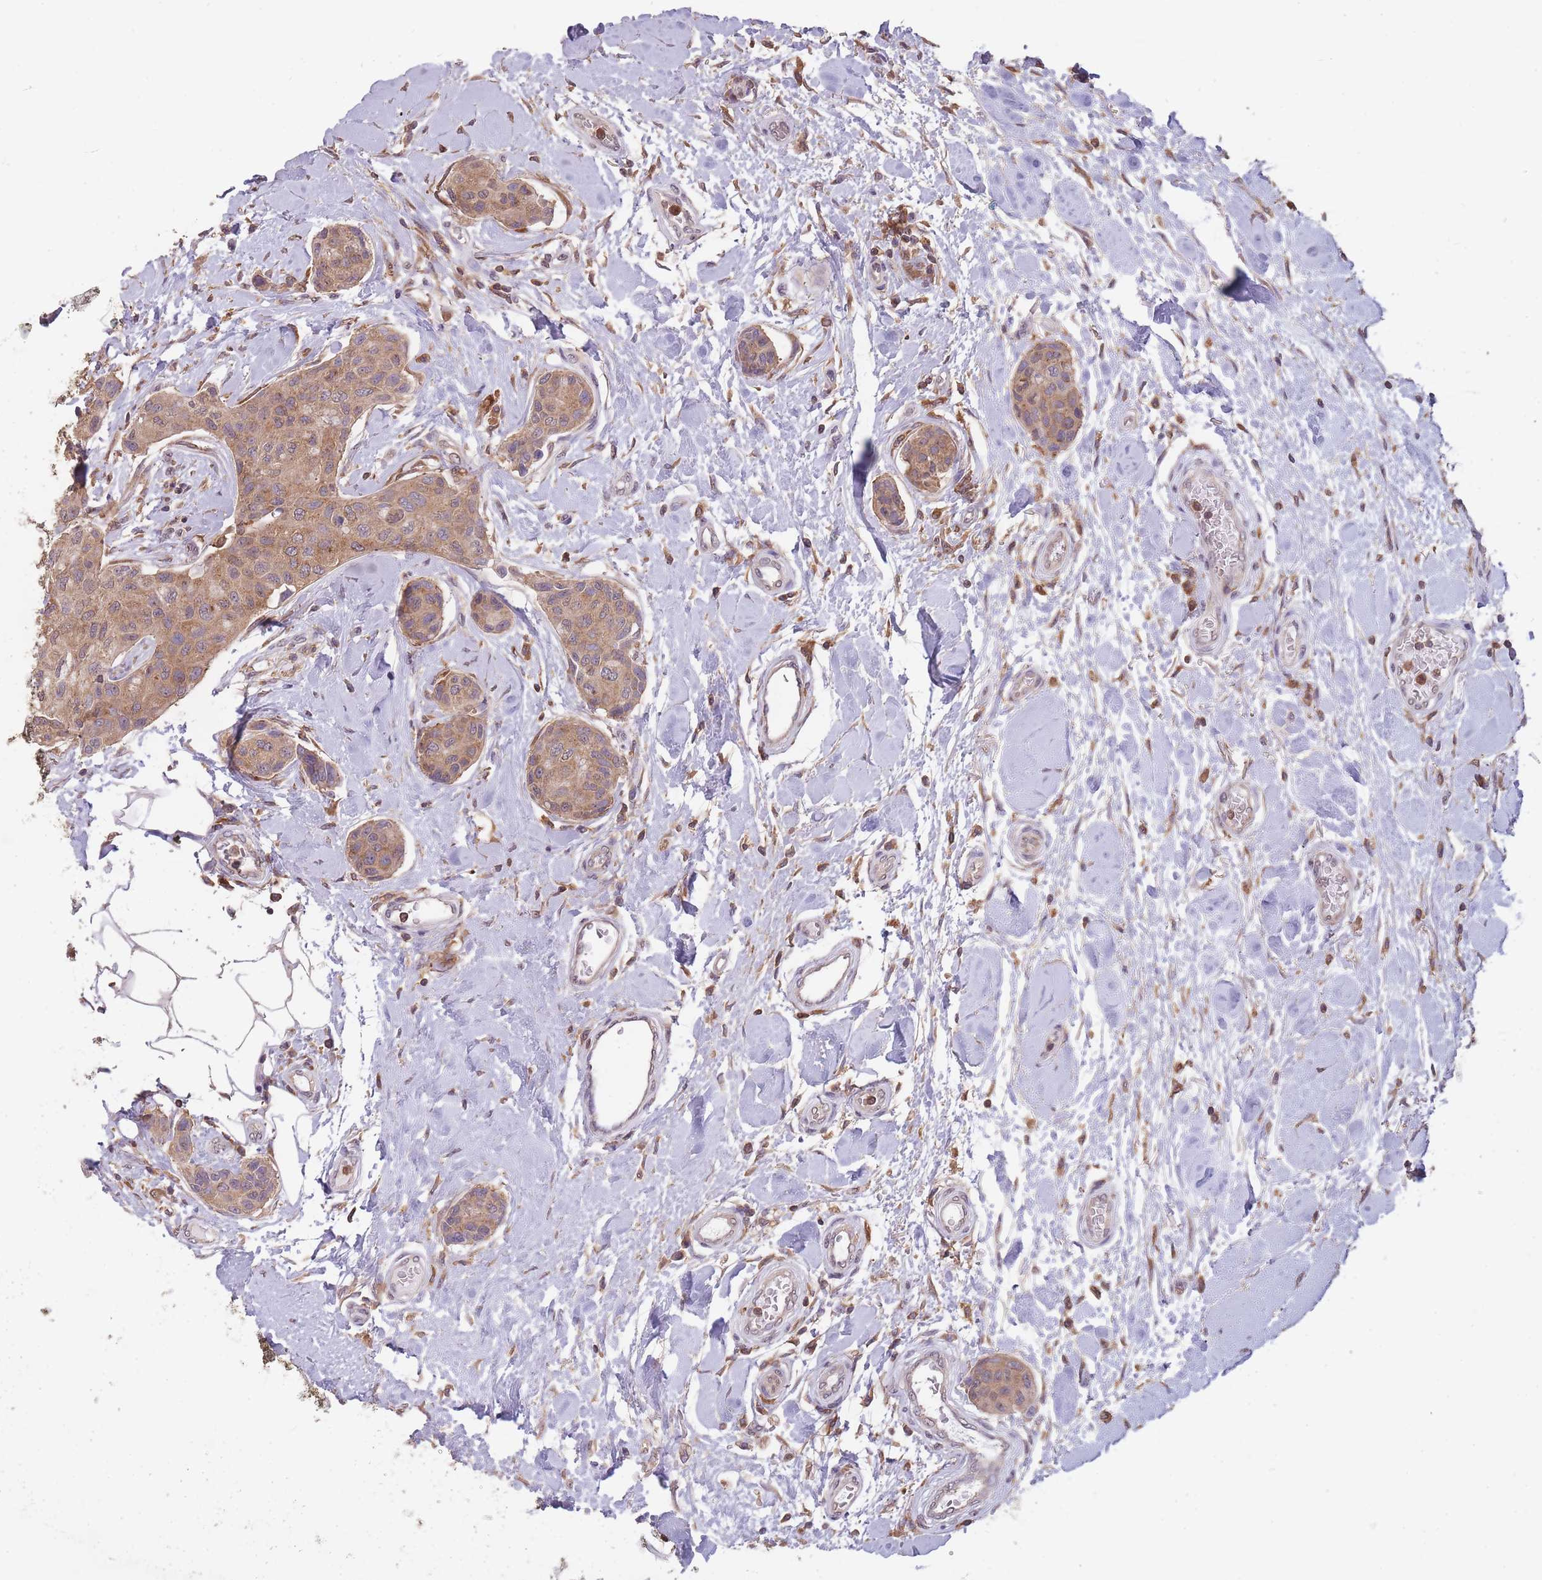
{"staining": {"intensity": "moderate", "quantity": ">75%", "location": "cytoplasmic/membranous"}, "tissue": "breast cancer", "cell_type": "Tumor cells", "image_type": "cancer", "snomed": [{"axis": "morphology", "description": "Duct carcinoma"}, {"axis": "topography", "description": "Breast"}, {"axis": "topography", "description": "Lymph node"}], "caption": "Tumor cells display medium levels of moderate cytoplasmic/membranous positivity in approximately >75% of cells in intraductal carcinoma (breast).", "gene": "GMIP", "patient": {"sex": "female", "age": 80}}